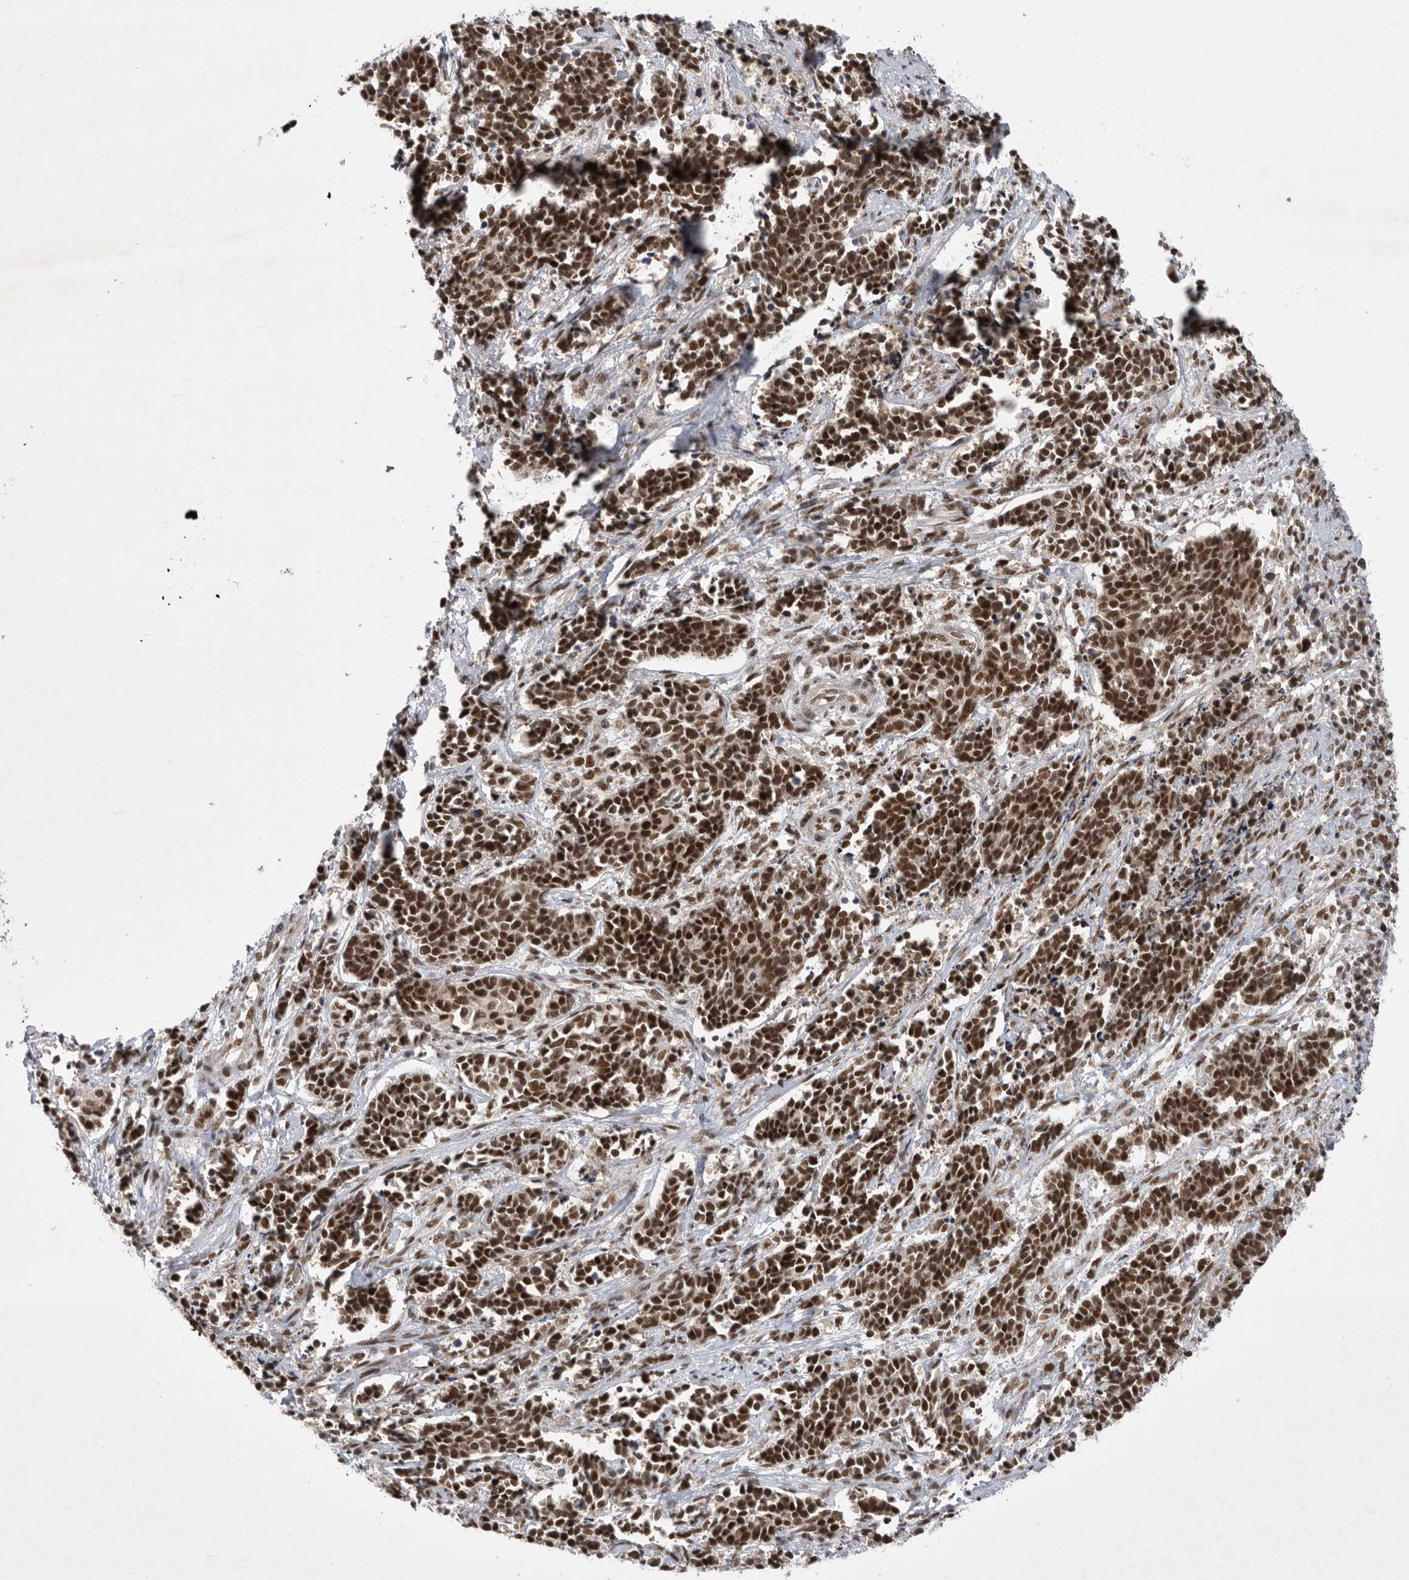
{"staining": {"intensity": "strong", "quantity": ">75%", "location": "nuclear"}, "tissue": "cervical cancer", "cell_type": "Tumor cells", "image_type": "cancer", "snomed": [{"axis": "morphology", "description": "Normal tissue, NOS"}, {"axis": "morphology", "description": "Squamous cell carcinoma, NOS"}, {"axis": "topography", "description": "Cervix"}], "caption": "A histopathology image of squamous cell carcinoma (cervical) stained for a protein shows strong nuclear brown staining in tumor cells. (IHC, brightfield microscopy, high magnification).", "gene": "ZNF830", "patient": {"sex": "female", "age": 35}}